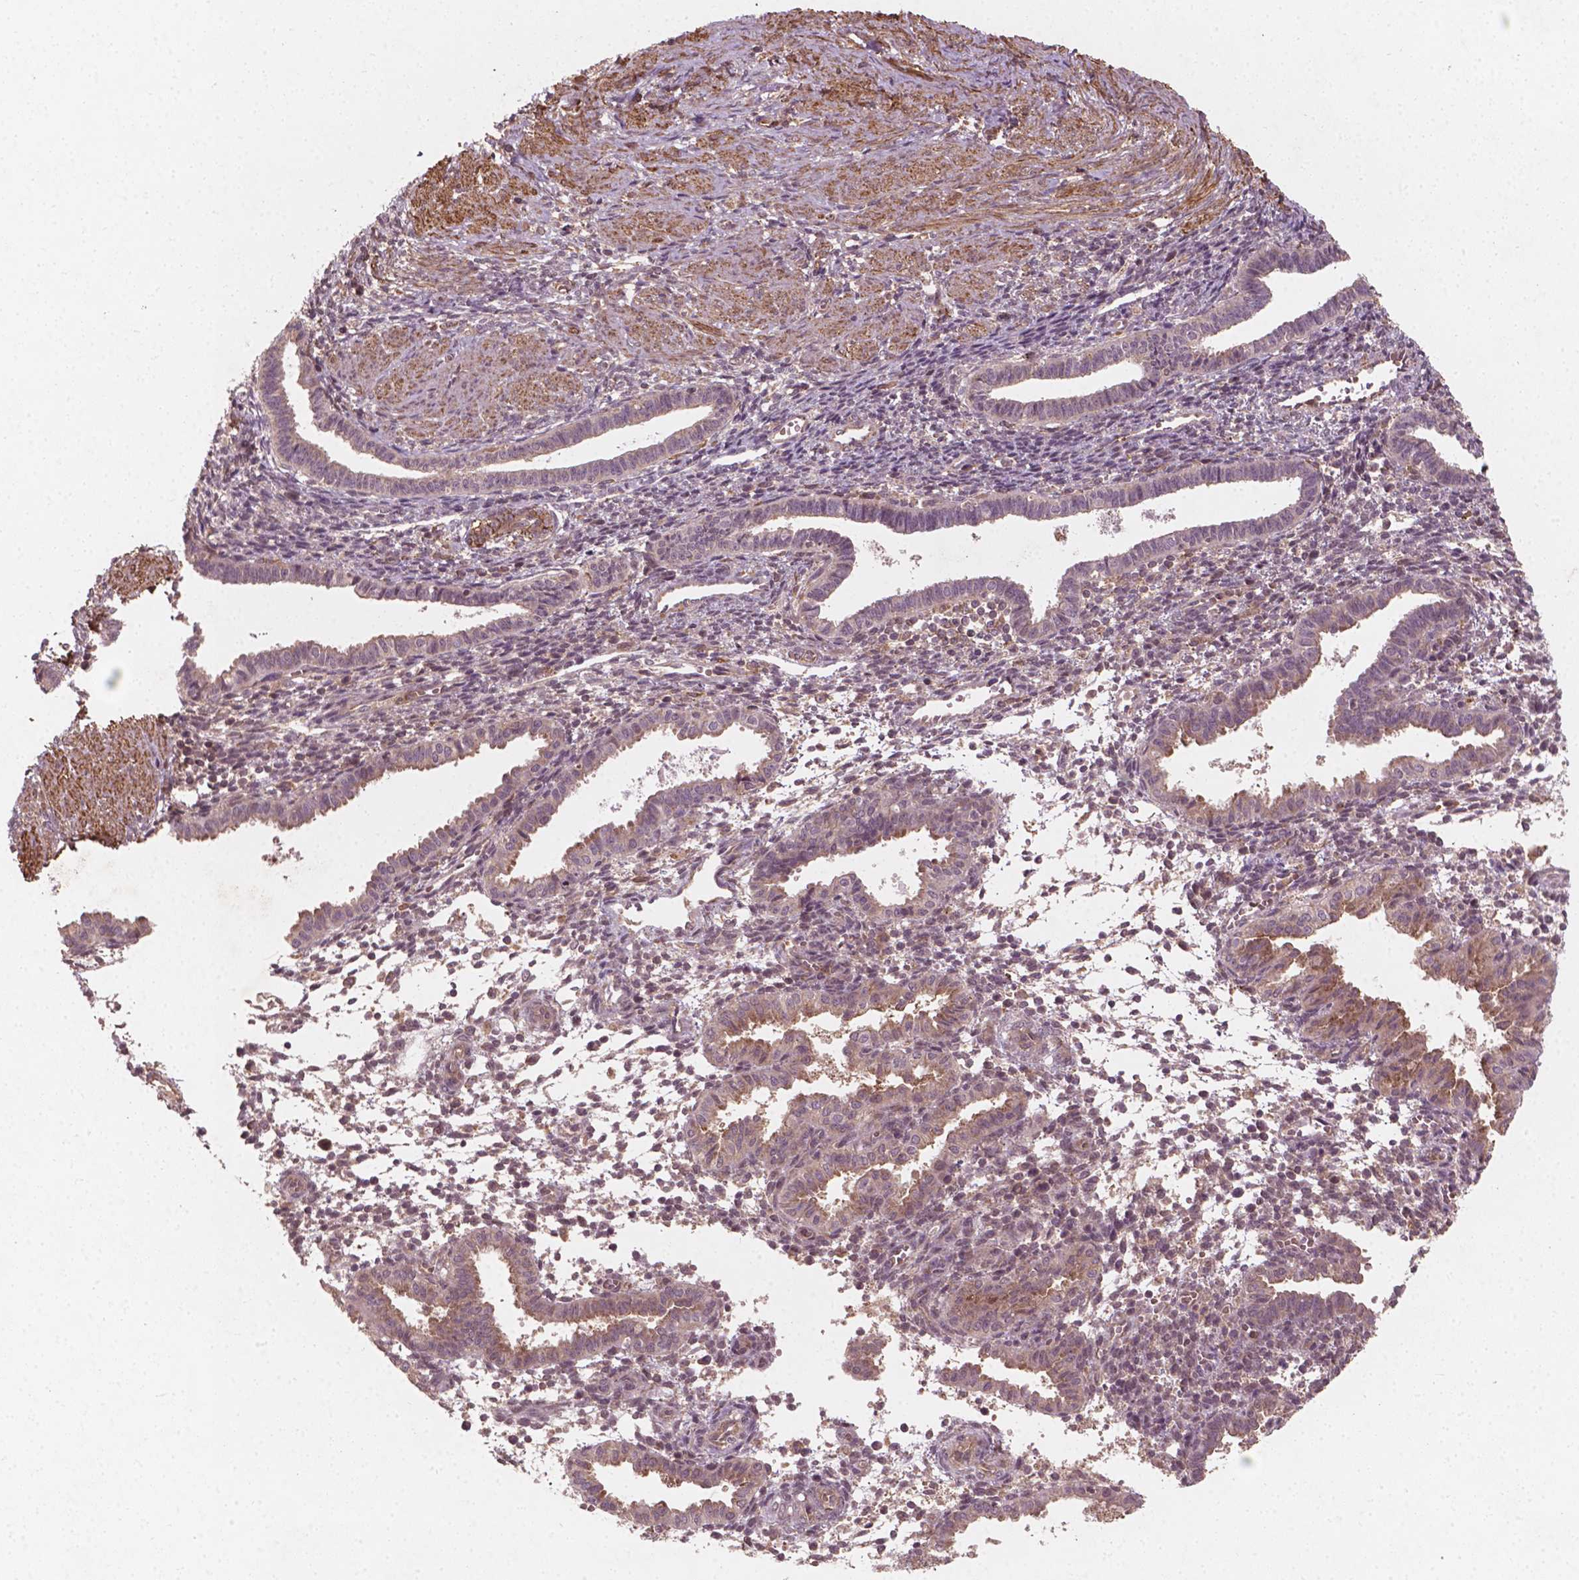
{"staining": {"intensity": "negative", "quantity": "none", "location": "none"}, "tissue": "endometrium", "cell_type": "Cells in endometrial stroma", "image_type": "normal", "snomed": [{"axis": "morphology", "description": "Normal tissue, NOS"}, {"axis": "topography", "description": "Endometrium"}], "caption": "Histopathology image shows no significant protein staining in cells in endometrial stroma of unremarkable endometrium.", "gene": "CYFIP1", "patient": {"sex": "female", "age": 37}}